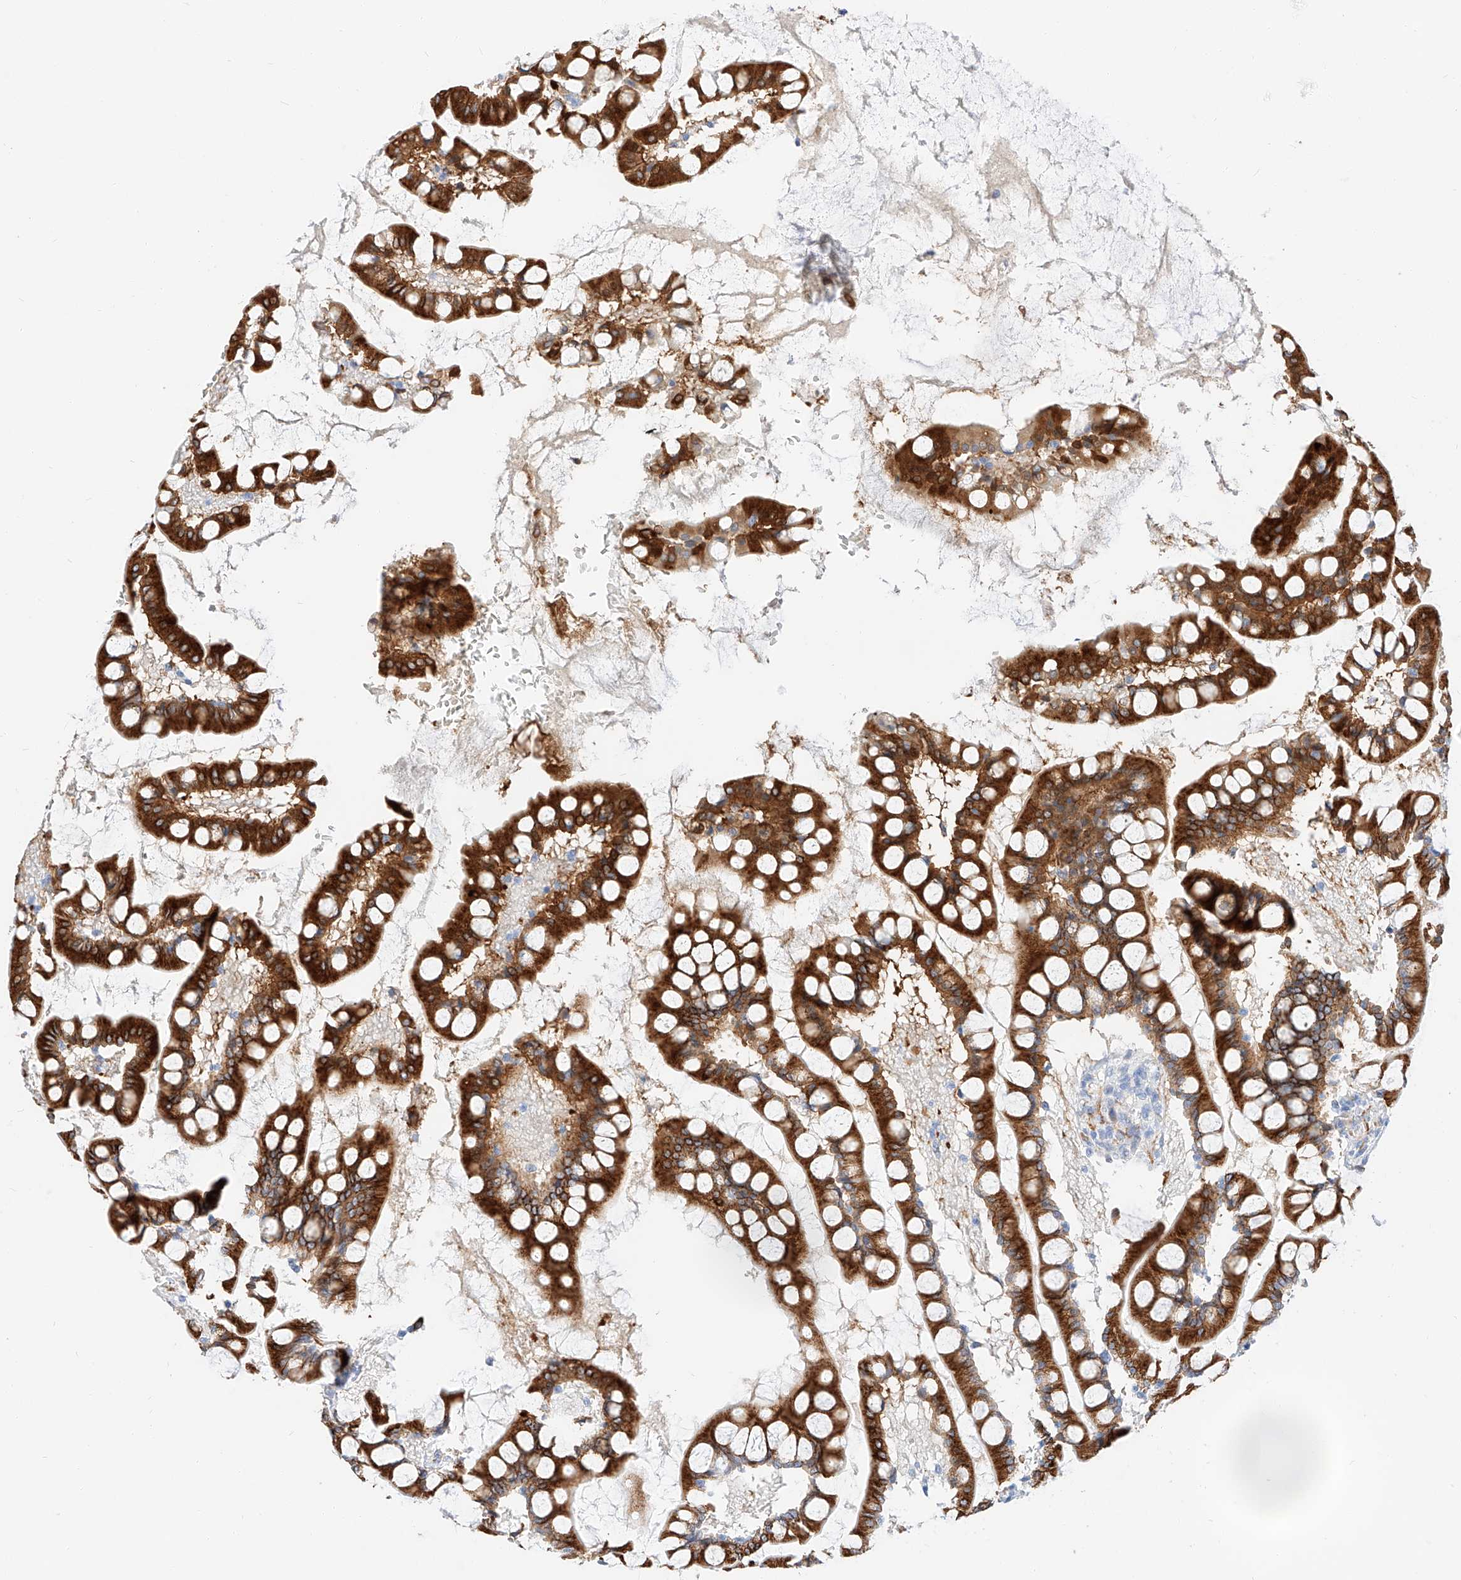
{"staining": {"intensity": "strong", "quantity": ">75%", "location": "cytoplasmic/membranous"}, "tissue": "small intestine", "cell_type": "Glandular cells", "image_type": "normal", "snomed": [{"axis": "morphology", "description": "Normal tissue, NOS"}, {"axis": "topography", "description": "Small intestine"}], "caption": "Immunohistochemistry staining of benign small intestine, which demonstrates high levels of strong cytoplasmic/membranous positivity in approximately >75% of glandular cells indicating strong cytoplasmic/membranous protein staining. The staining was performed using DAB (3,3'-diaminobenzidine) (brown) for protein detection and nuclei were counterstained in hematoxylin (blue).", "gene": "MAP7", "patient": {"sex": "male", "age": 52}}